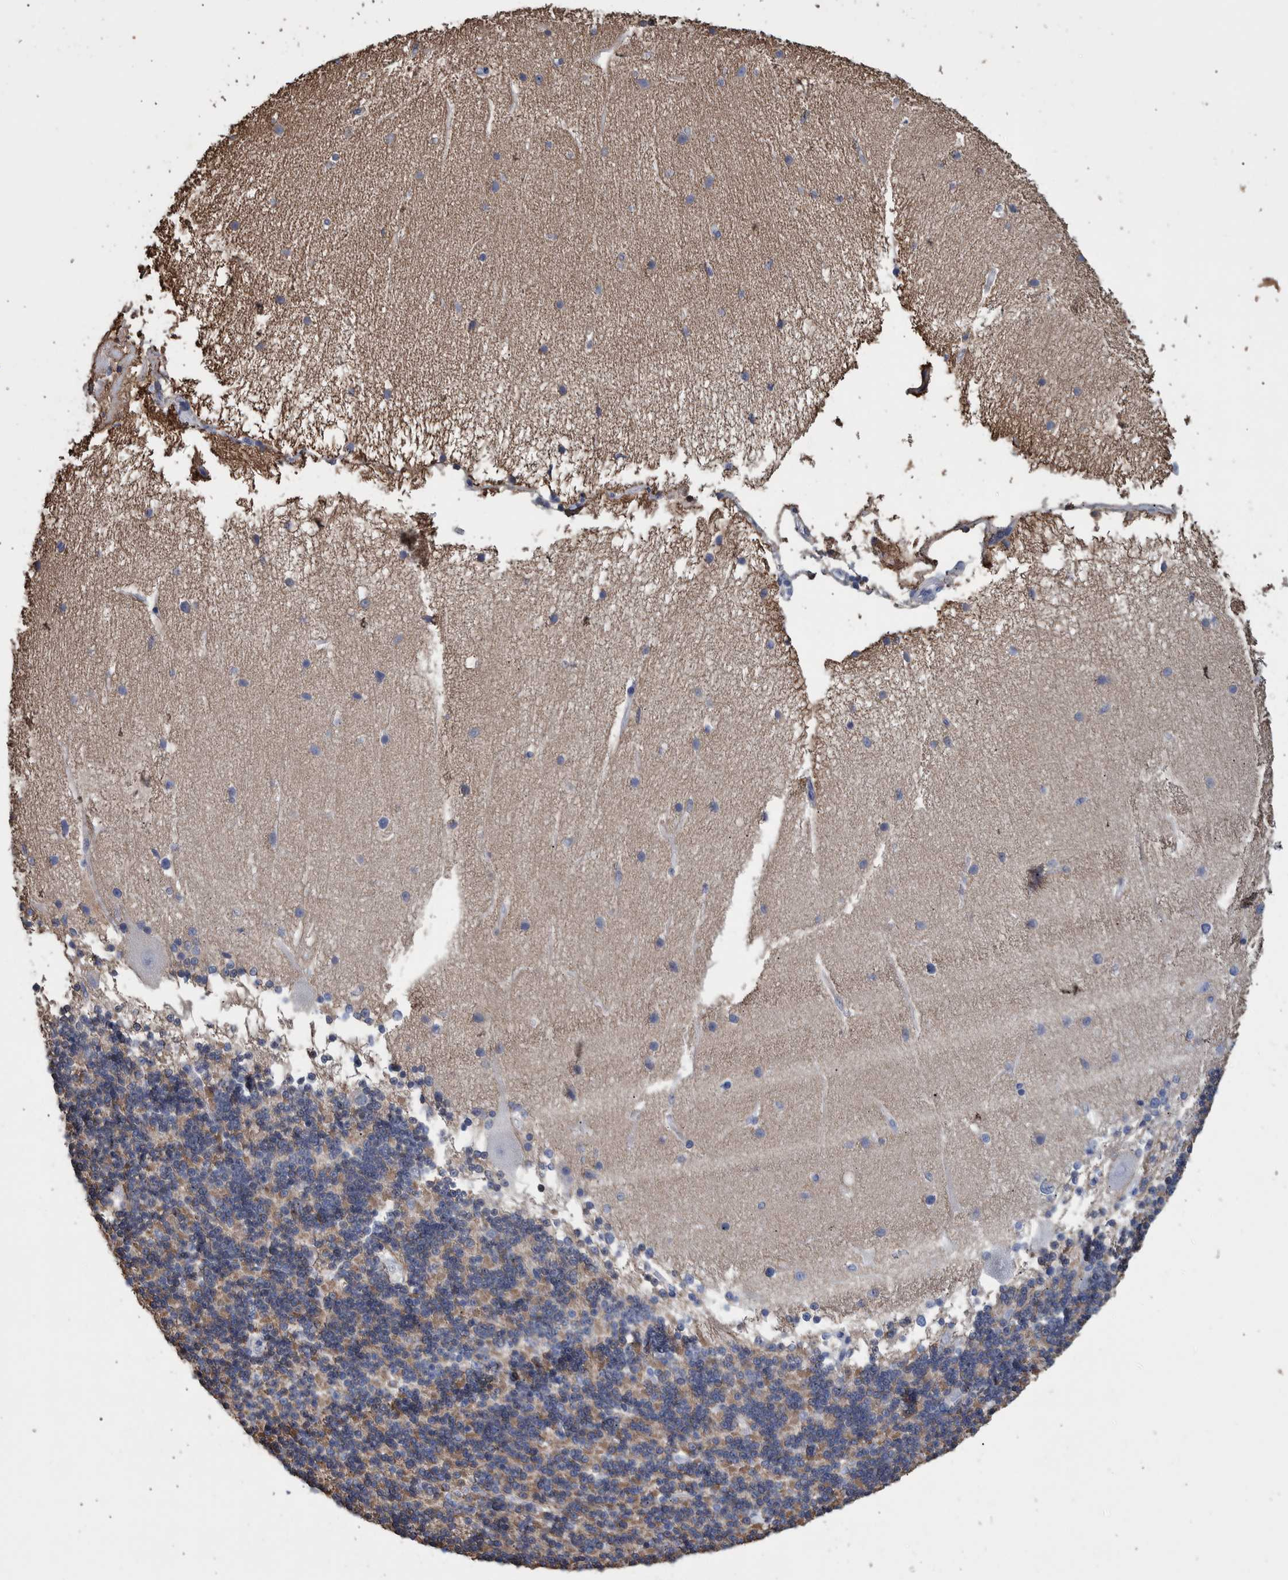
{"staining": {"intensity": "weak", "quantity": "25%-75%", "location": "cytoplasmic/membranous"}, "tissue": "cerebellum", "cell_type": "Cells in granular layer", "image_type": "normal", "snomed": [{"axis": "morphology", "description": "Normal tissue, NOS"}, {"axis": "topography", "description": "Cerebellum"}], "caption": "The photomicrograph demonstrates immunohistochemical staining of normal cerebellum. There is weak cytoplasmic/membranous positivity is appreciated in approximately 25%-75% of cells in granular layer.", "gene": "PPP3CC", "patient": {"sex": "female", "age": 54}}